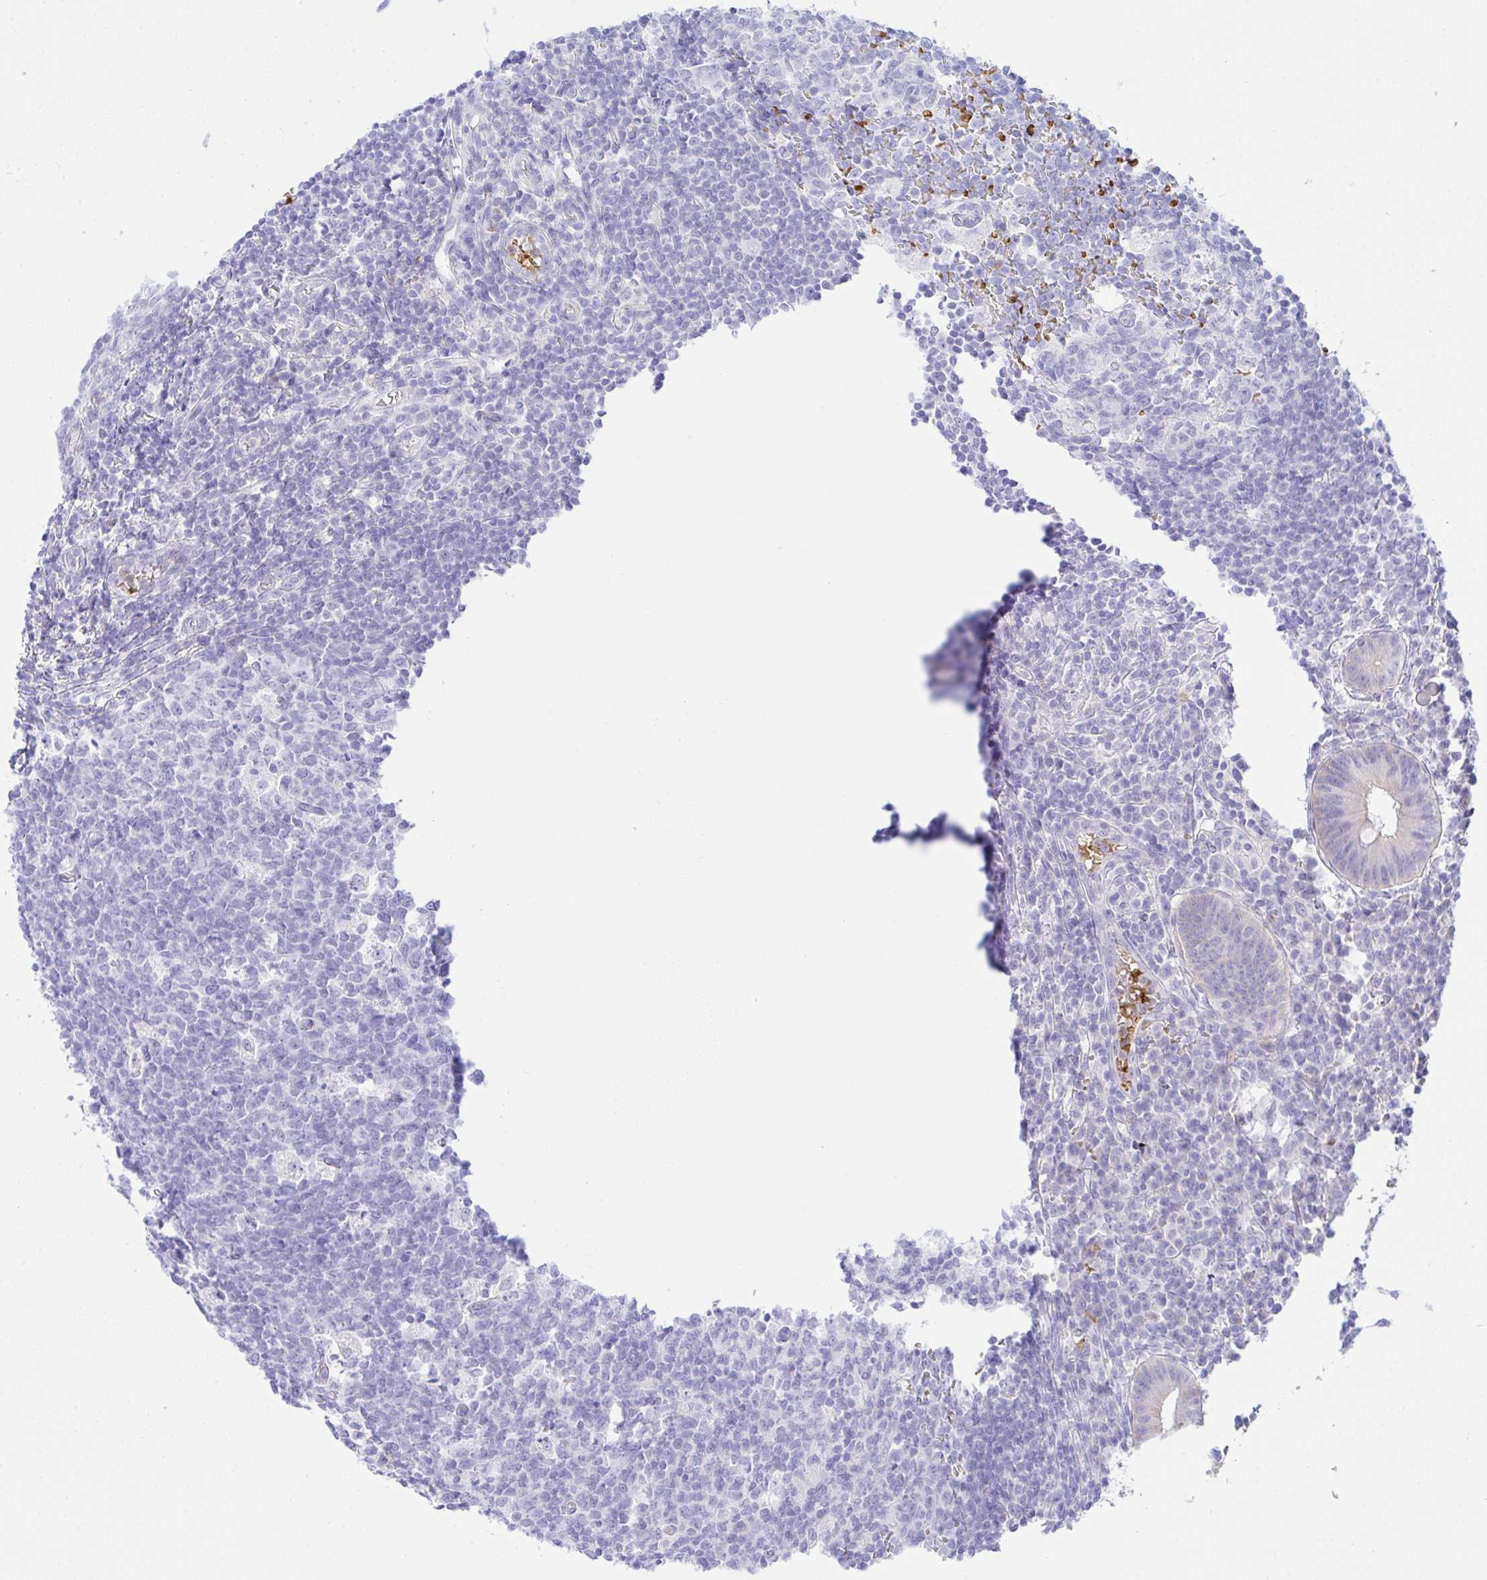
{"staining": {"intensity": "weak", "quantity": "<25%", "location": "cytoplasmic/membranous"}, "tissue": "appendix", "cell_type": "Glandular cells", "image_type": "normal", "snomed": [{"axis": "morphology", "description": "Normal tissue, NOS"}, {"axis": "topography", "description": "Appendix"}], "caption": "Immunohistochemistry photomicrograph of normal appendix: human appendix stained with DAB (3,3'-diaminobenzidine) shows no significant protein expression in glandular cells.", "gene": "ZNF221", "patient": {"sex": "male", "age": 18}}